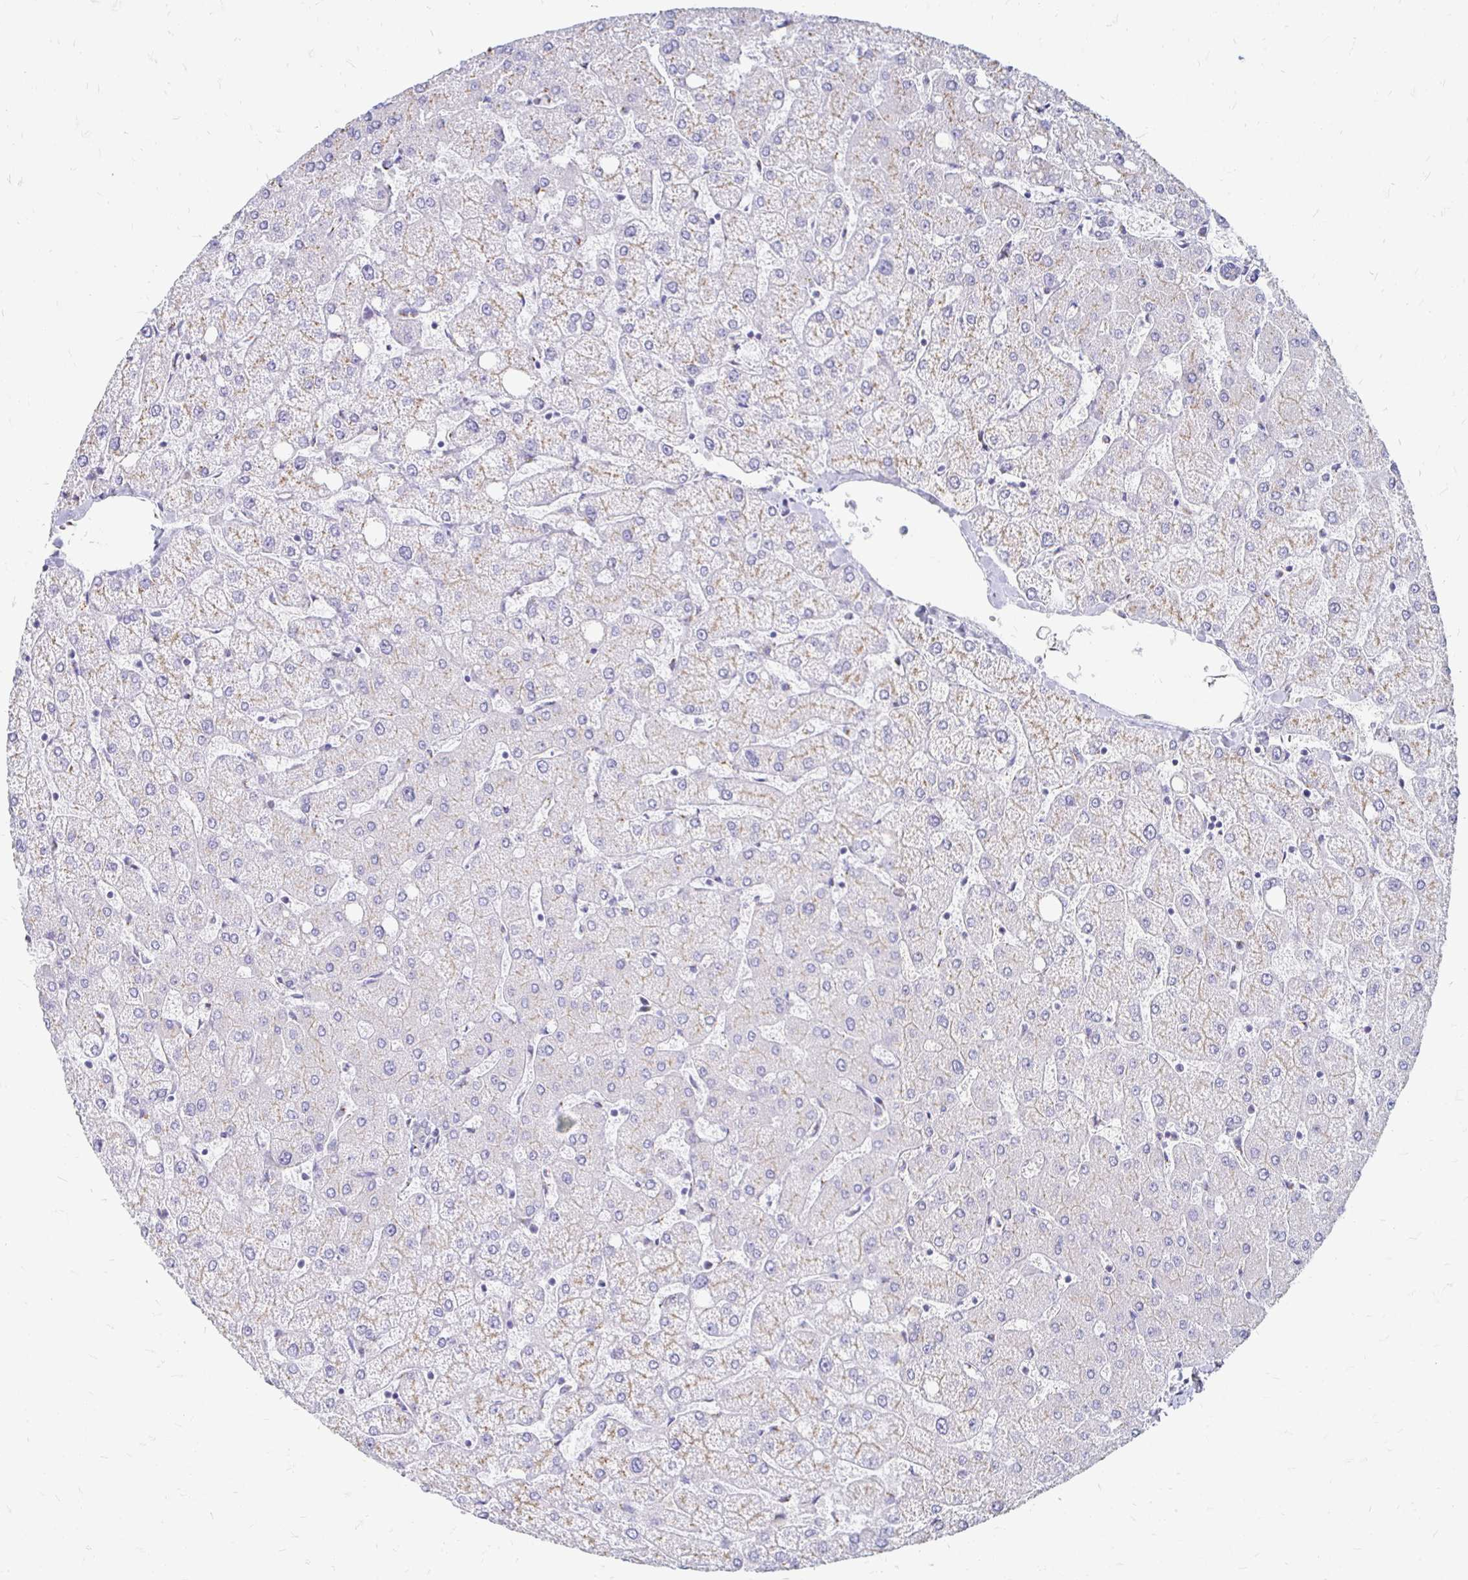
{"staining": {"intensity": "negative", "quantity": "none", "location": "none"}, "tissue": "liver", "cell_type": "Cholangiocytes", "image_type": "normal", "snomed": [{"axis": "morphology", "description": "Normal tissue, NOS"}, {"axis": "topography", "description": "Liver"}], "caption": "This is an immunohistochemistry (IHC) micrograph of normal human liver. There is no staining in cholangiocytes.", "gene": "PAGE4", "patient": {"sex": "female", "age": 54}}